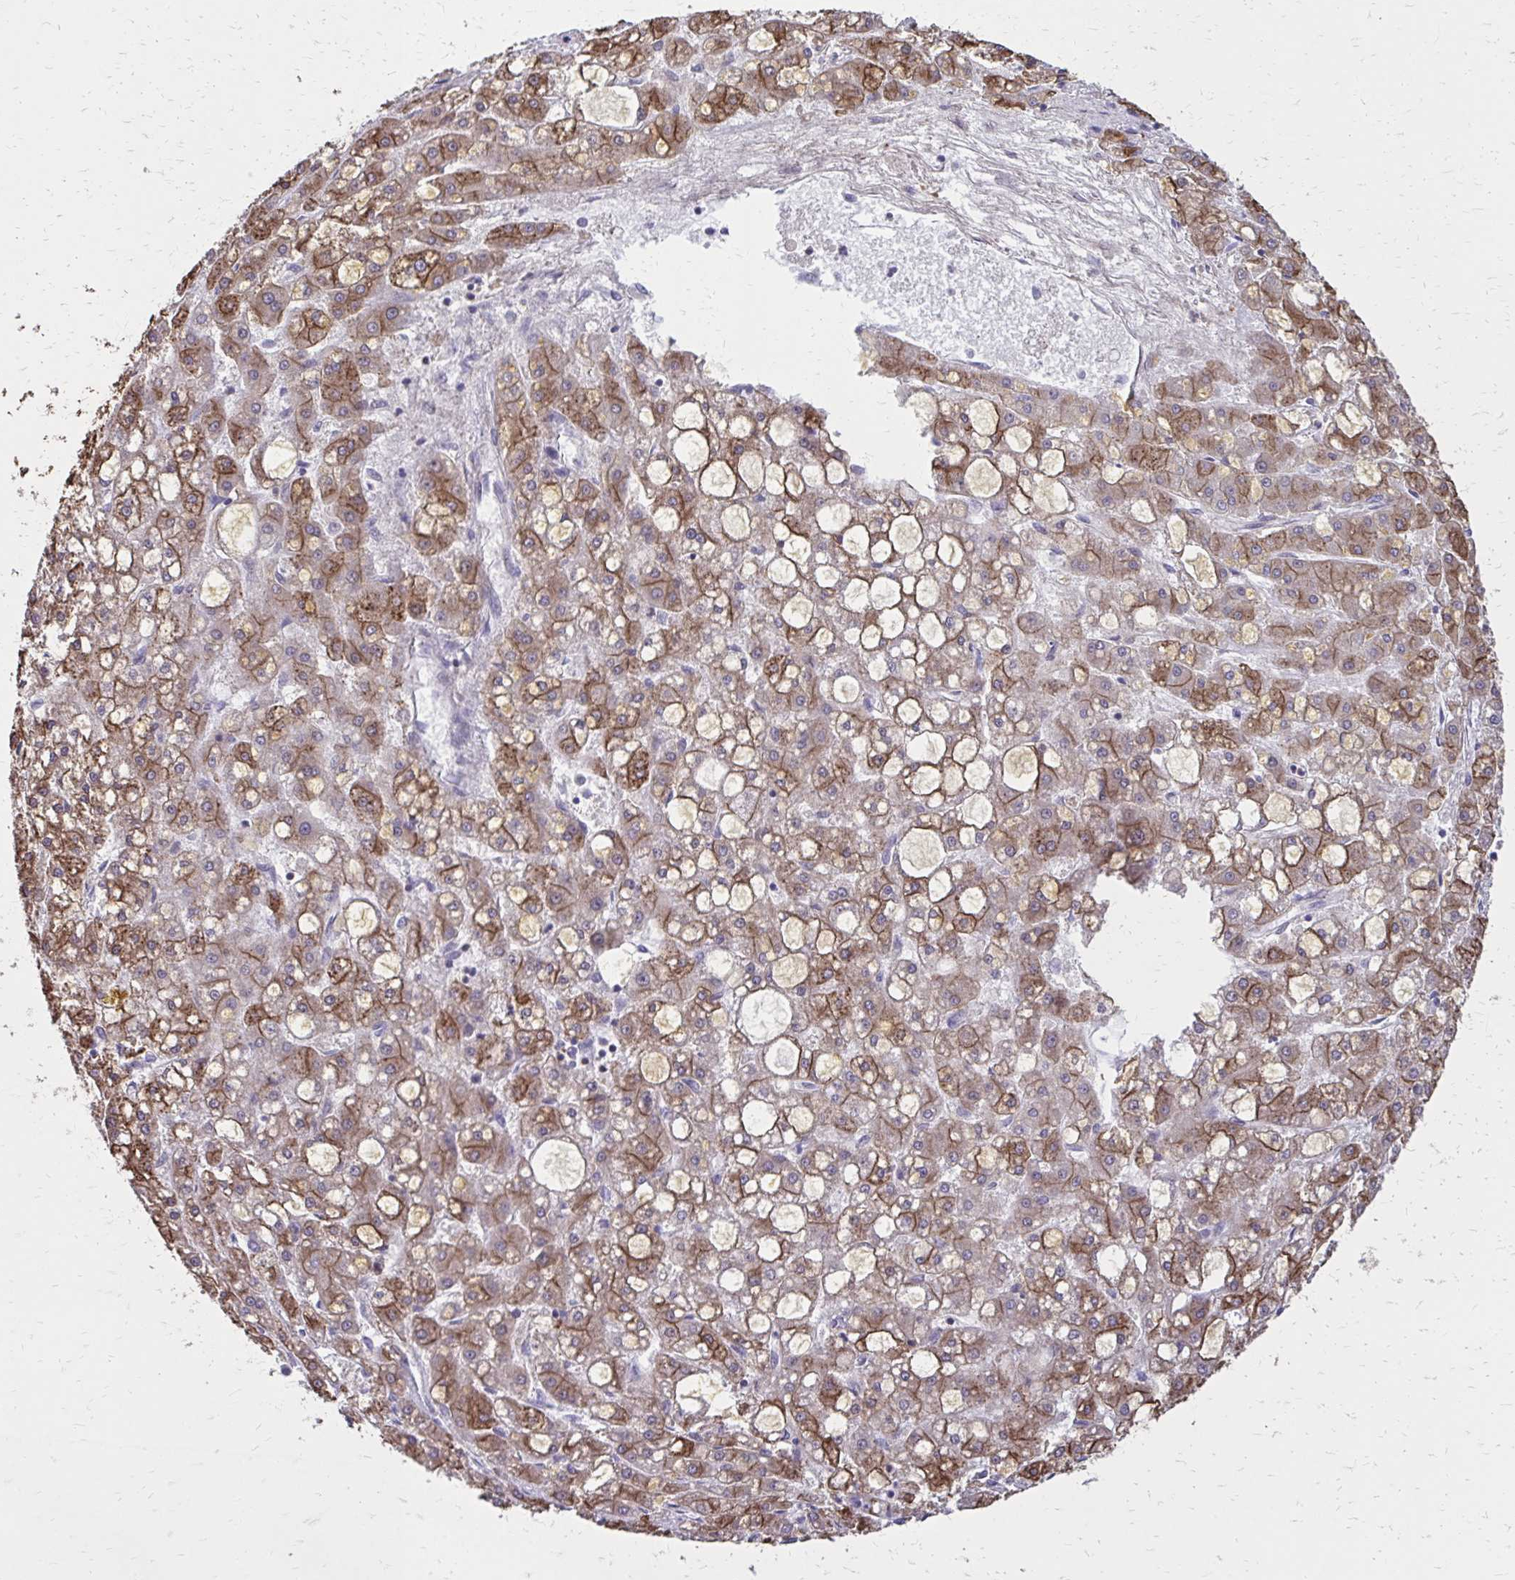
{"staining": {"intensity": "moderate", "quantity": ">75%", "location": "cytoplasmic/membranous"}, "tissue": "liver cancer", "cell_type": "Tumor cells", "image_type": "cancer", "snomed": [{"axis": "morphology", "description": "Carcinoma, Hepatocellular, NOS"}, {"axis": "topography", "description": "Liver"}], "caption": "Hepatocellular carcinoma (liver) stained for a protein (brown) shows moderate cytoplasmic/membranous positive staining in approximately >75% of tumor cells.", "gene": "ANKRD30B", "patient": {"sex": "male", "age": 67}}